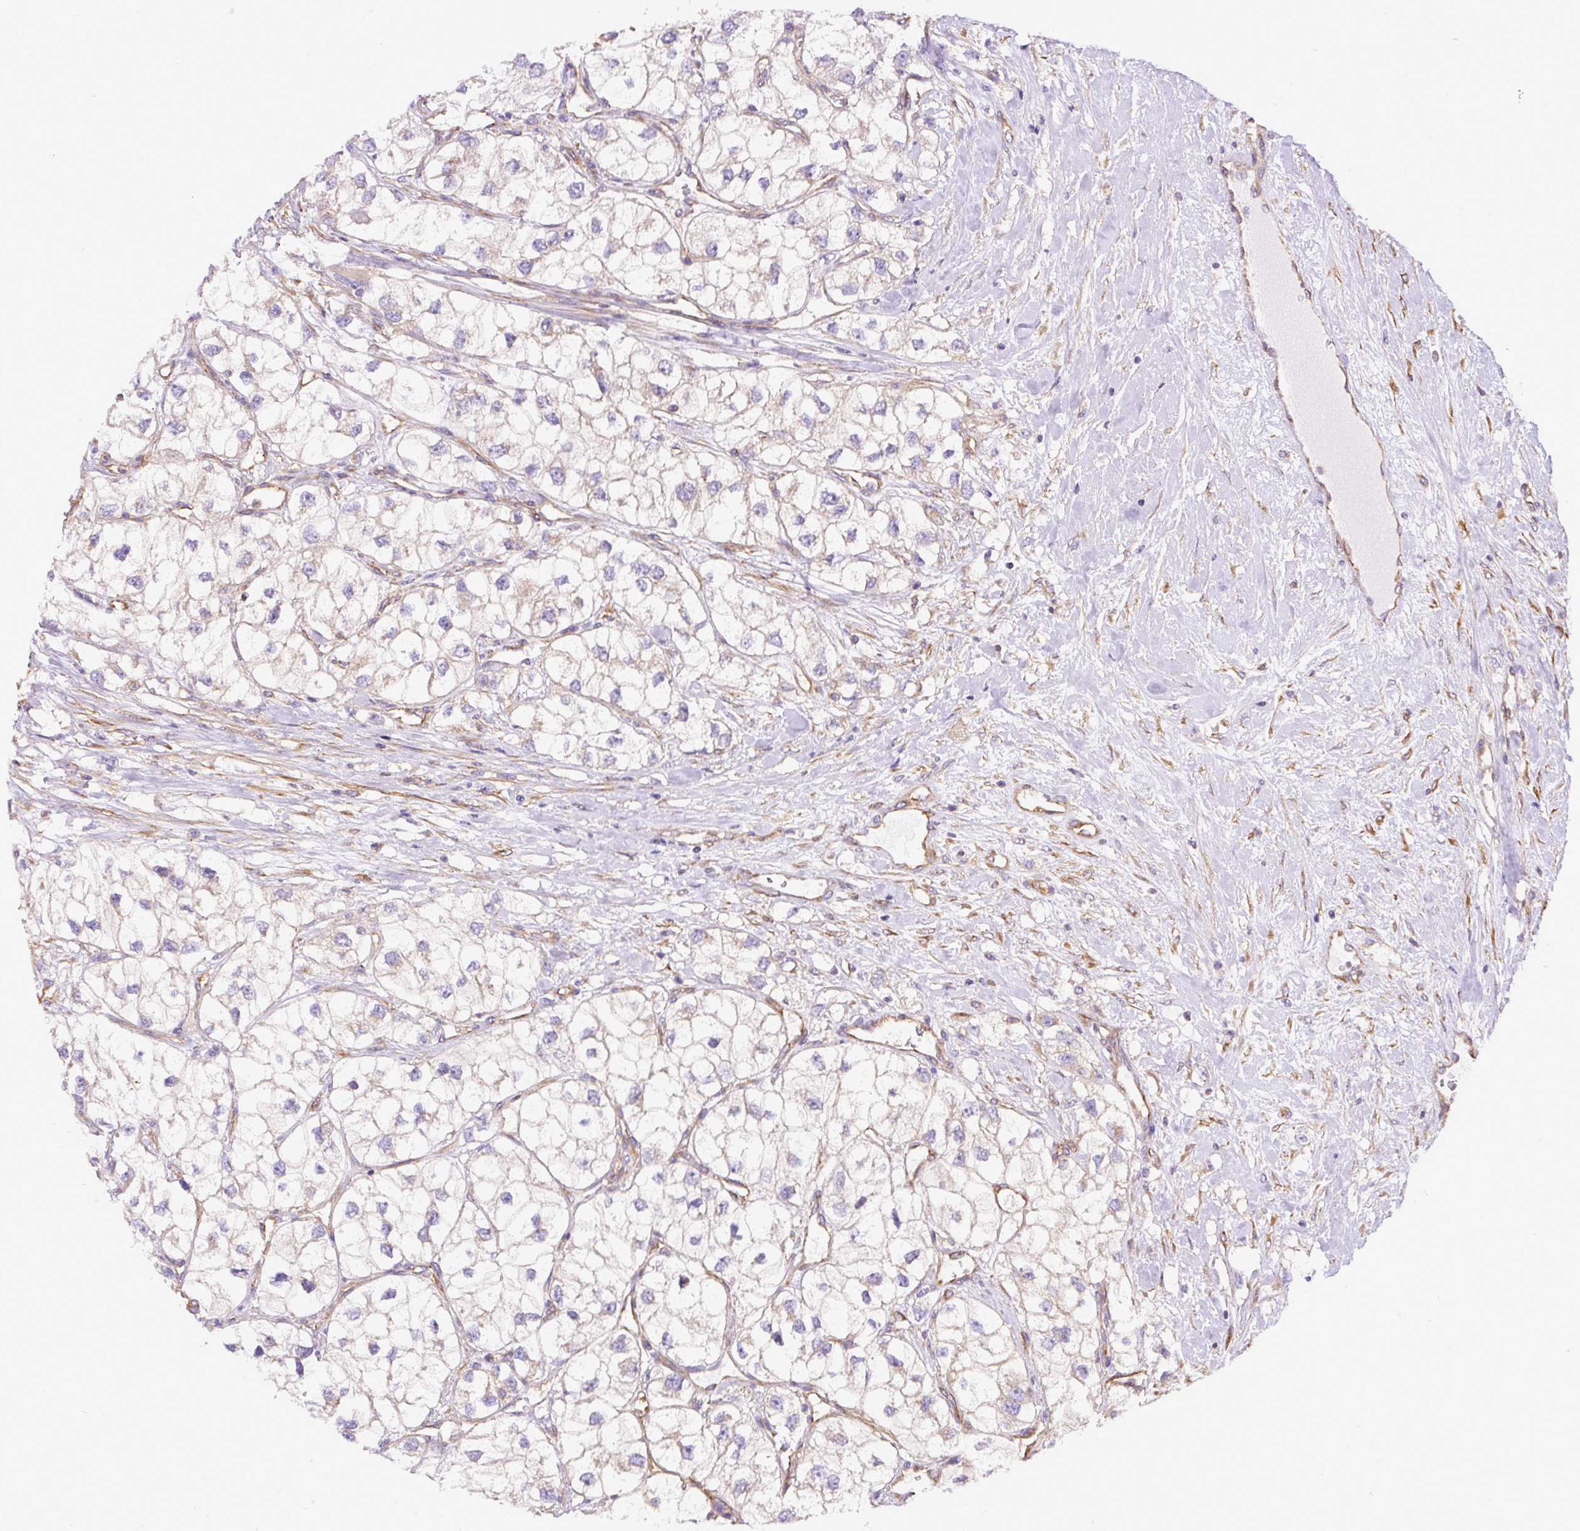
{"staining": {"intensity": "negative", "quantity": "none", "location": "none"}, "tissue": "renal cancer", "cell_type": "Tumor cells", "image_type": "cancer", "snomed": [{"axis": "morphology", "description": "Adenocarcinoma, NOS"}, {"axis": "topography", "description": "Kidney"}], "caption": "High magnification brightfield microscopy of renal cancer stained with DAB (brown) and counterstained with hematoxylin (blue): tumor cells show no significant staining.", "gene": "DCTN1", "patient": {"sex": "male", "age": 59}}